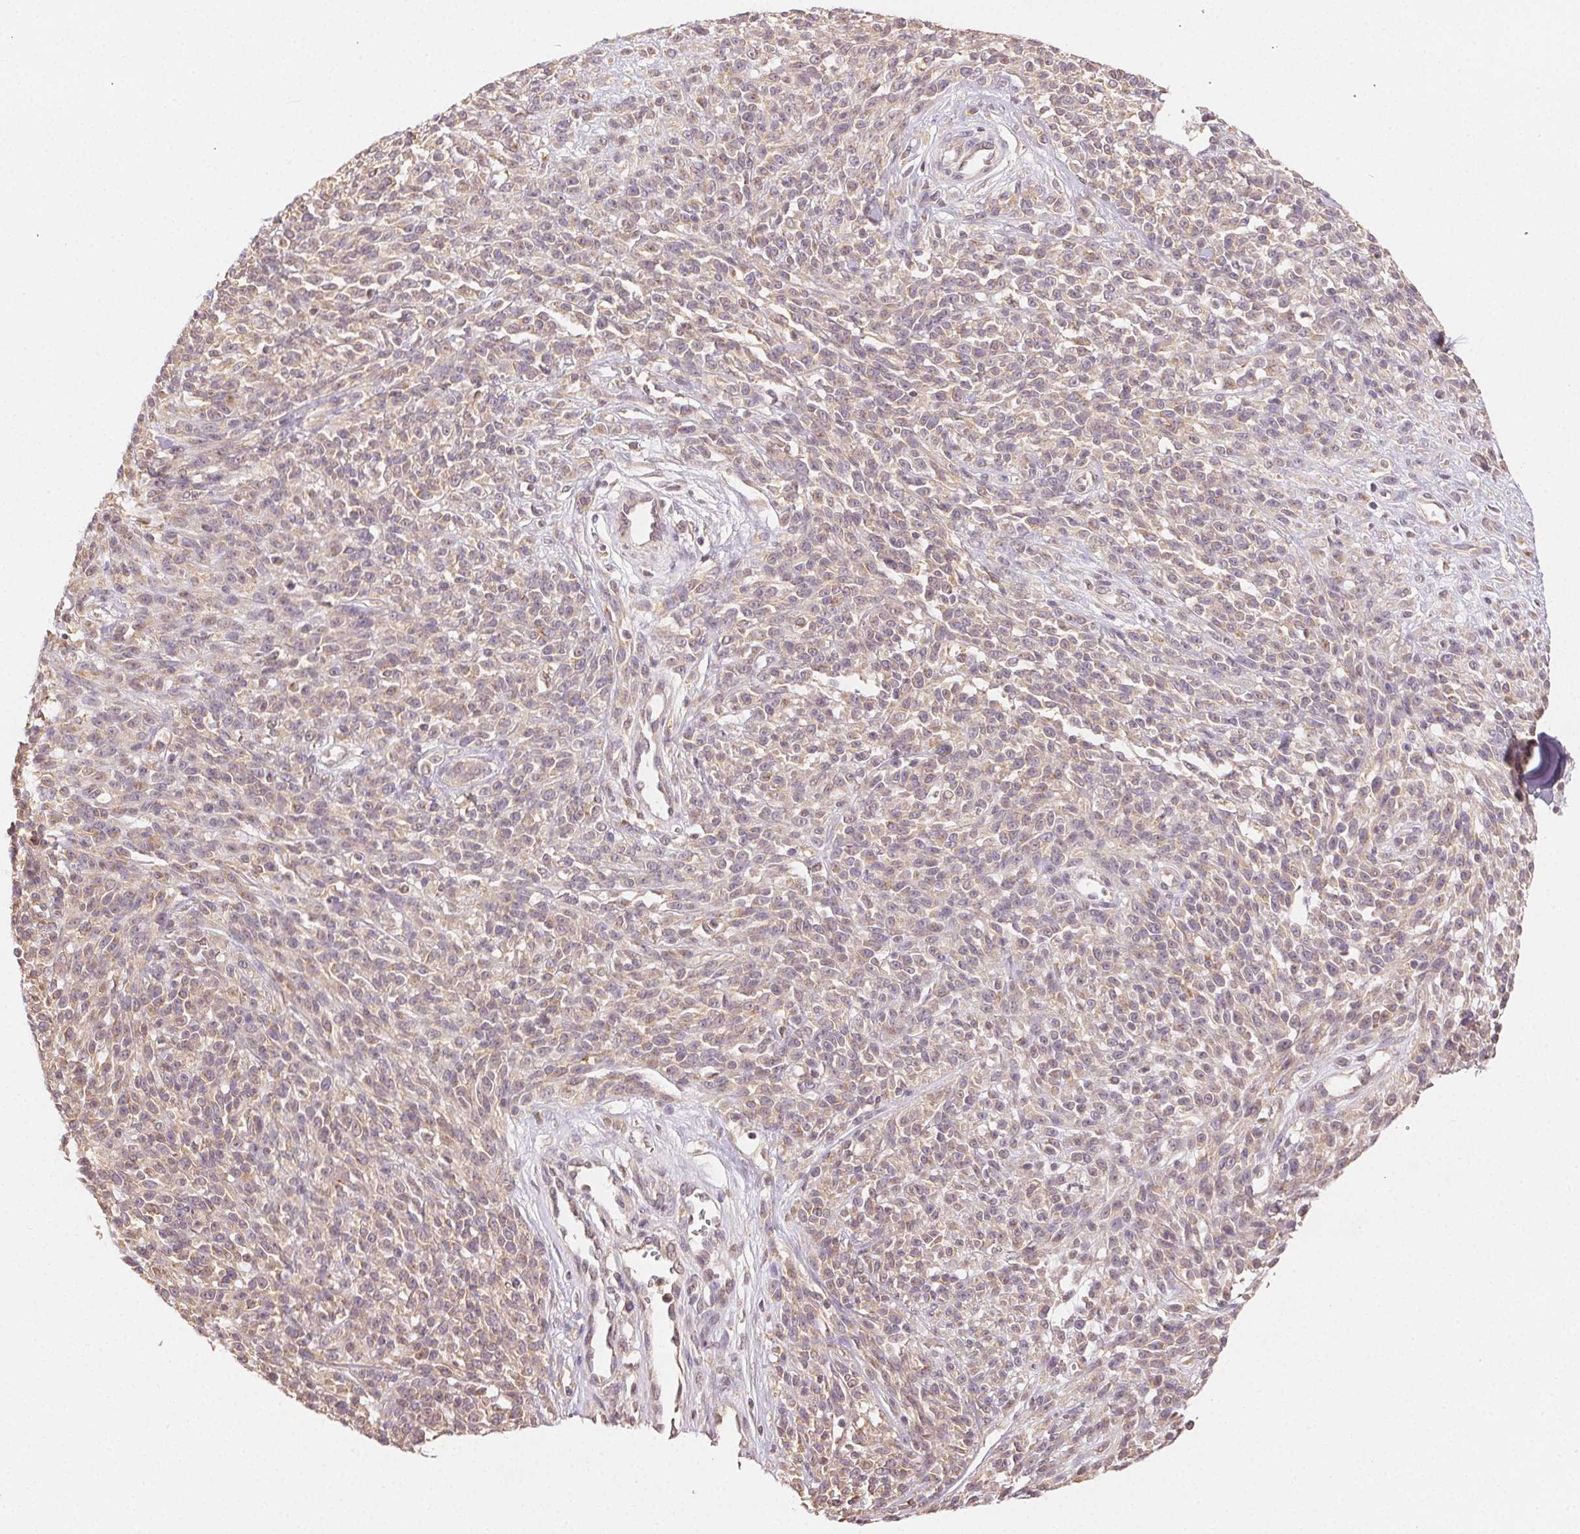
{"staining": {"intensity": "weak", "quantity": "<25%", "location": "cytoplasmic/membranous"}, "tissue": "melanoma", "cell_type": "Tumor cells", "image_type": "cancer", "snomed": [{"axis": "morphology", "description": "Malignant melanoma, NOS"}, {"axis": "topography", "description": "Skin"}, {"axis": "topography", "description": "Skin of trunk"}], "caption": "Photomicrograph shows no protein staining in tumor cells of melanoma tissue.", "gene": "SEZ6L2", "patient": {"sex": "male", "age": 74}}